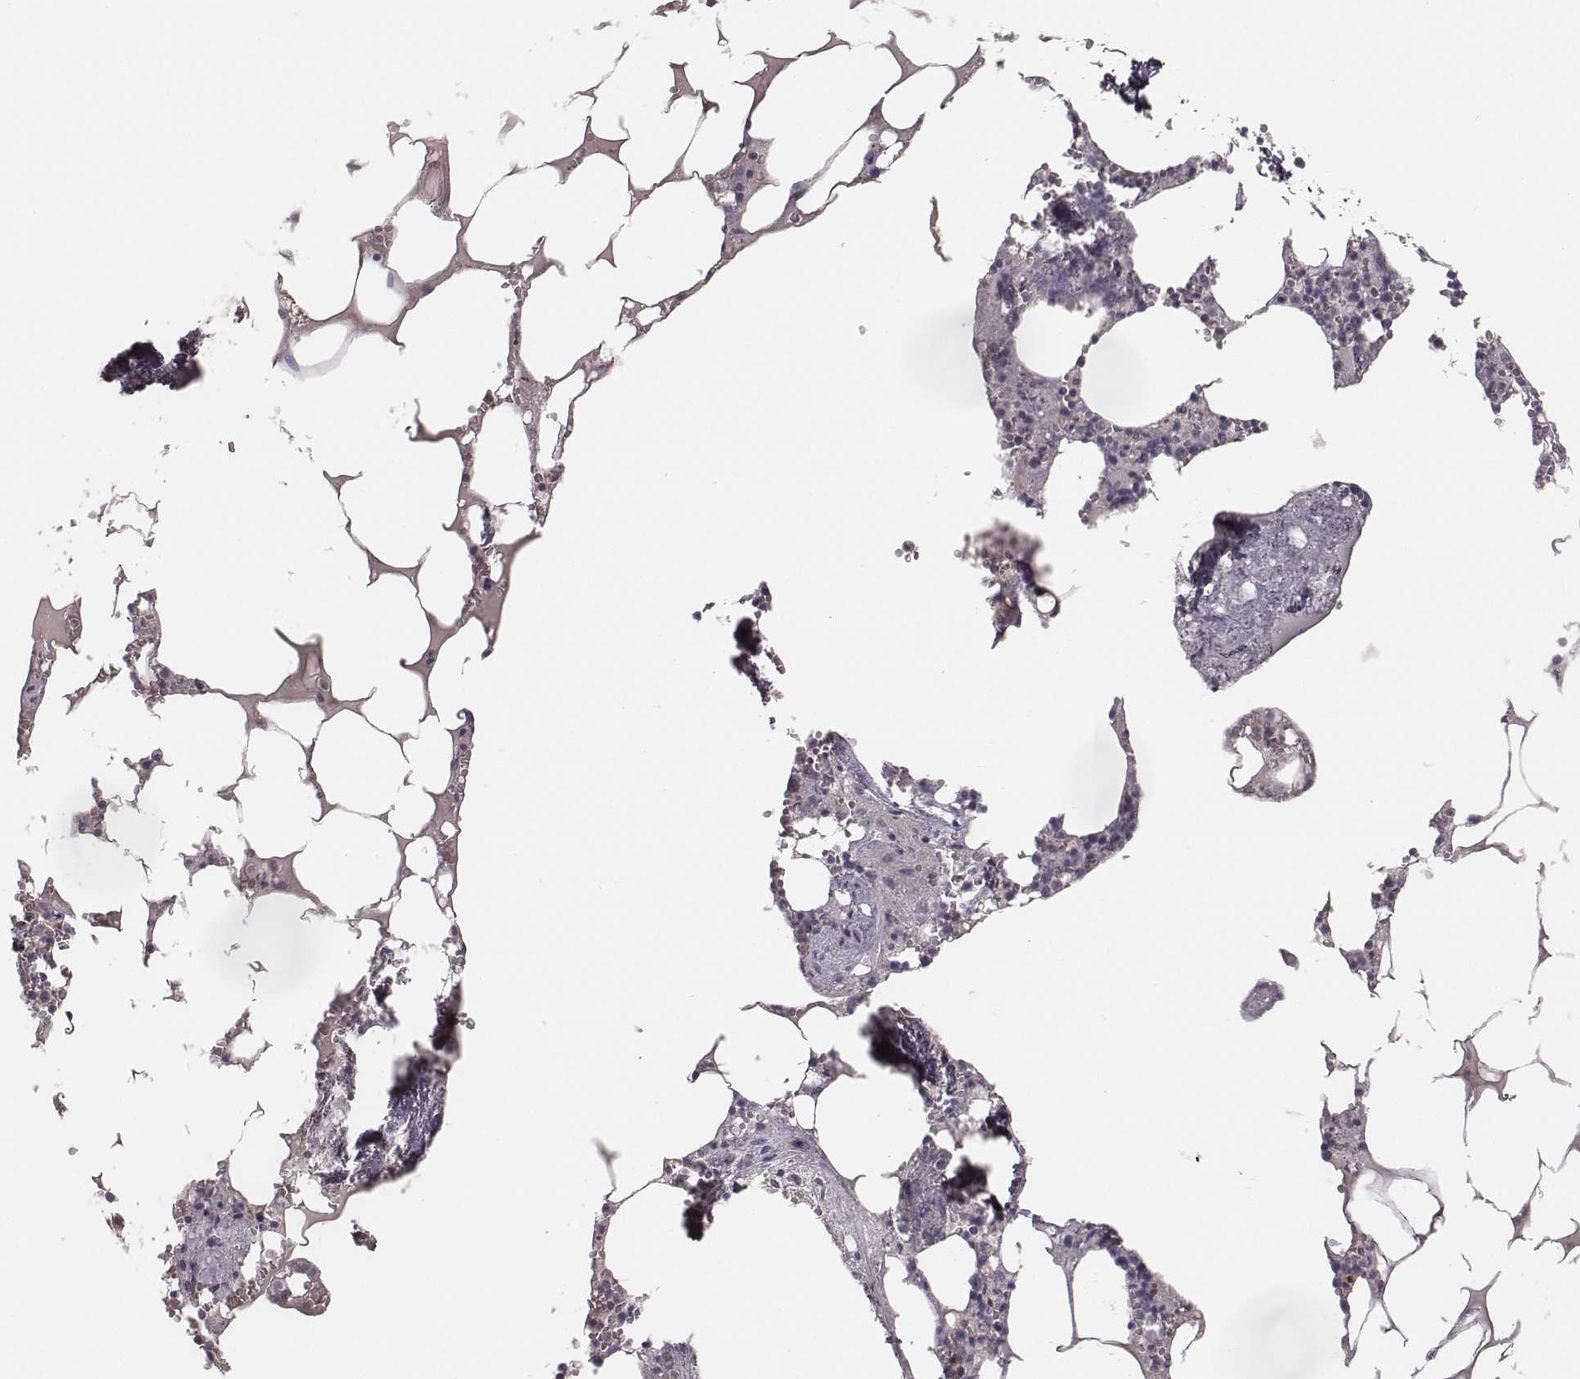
{"staining": {"intensity": "negative", "quantity": "none", "location": "none"}, "tissue": "bone marrow", "cell_type": "Hematopoietic cells", "image_type": "normal", "snomed": [{"axis": "morphology", "description": "Normal tissue, NOS"}, {"axis": "topography", "description": "Bone marrow"}], "caption": "This is a micrograph of immunohistochemistry (IHC) staining of benign bone marrow, which shows no positivity in hematopoietic cells. (Stains: DAB (3,3'-diaminobenzidine) immunohistochemistry (IHC) with hematoxylin counter stain, Microscopy: brightfield microscopy at high magnification).", "gene": "TDRD5", "patient": {"sex": "male", "age": 54}}